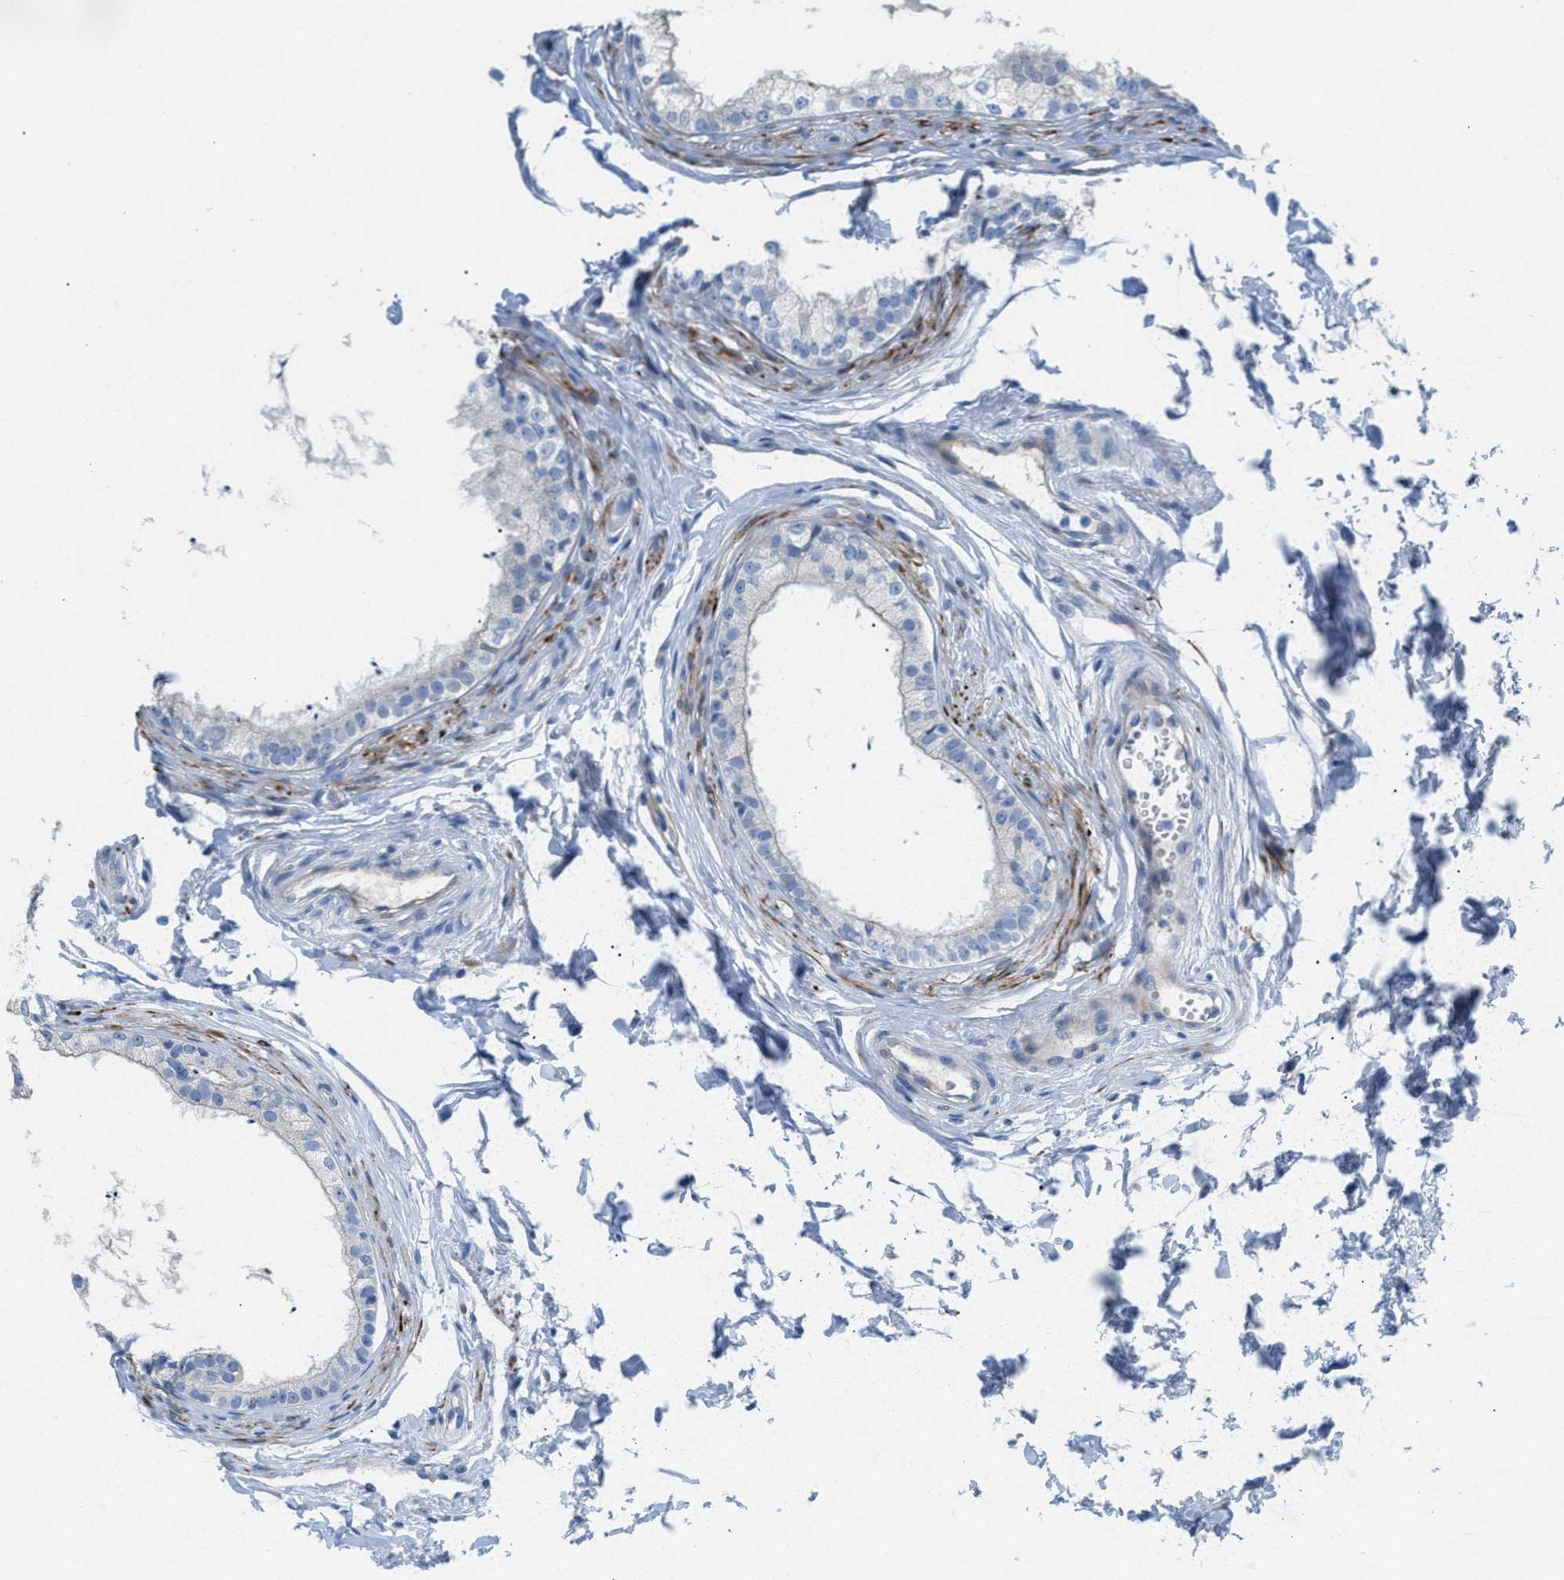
{"staining": {"intensity": "negative", "quantity": "none", "location": "none"}, "tissue": "epididymis", "cell_type": "Glandular cells", "image_type": "normal", "snomed": [{"axis": "morphology", "description": "Normal tissue, NOS"}, {"axis": "topography", "description": "Epididymis"}], "caption": "Photomicrograph shows no significant protein positivity in glandular cells of benign epididymis. (Brightfield microscopy of DAB IHC at high magnification).", "gene": "MPP3", "patient": {"sex": "male", "age": 56}}